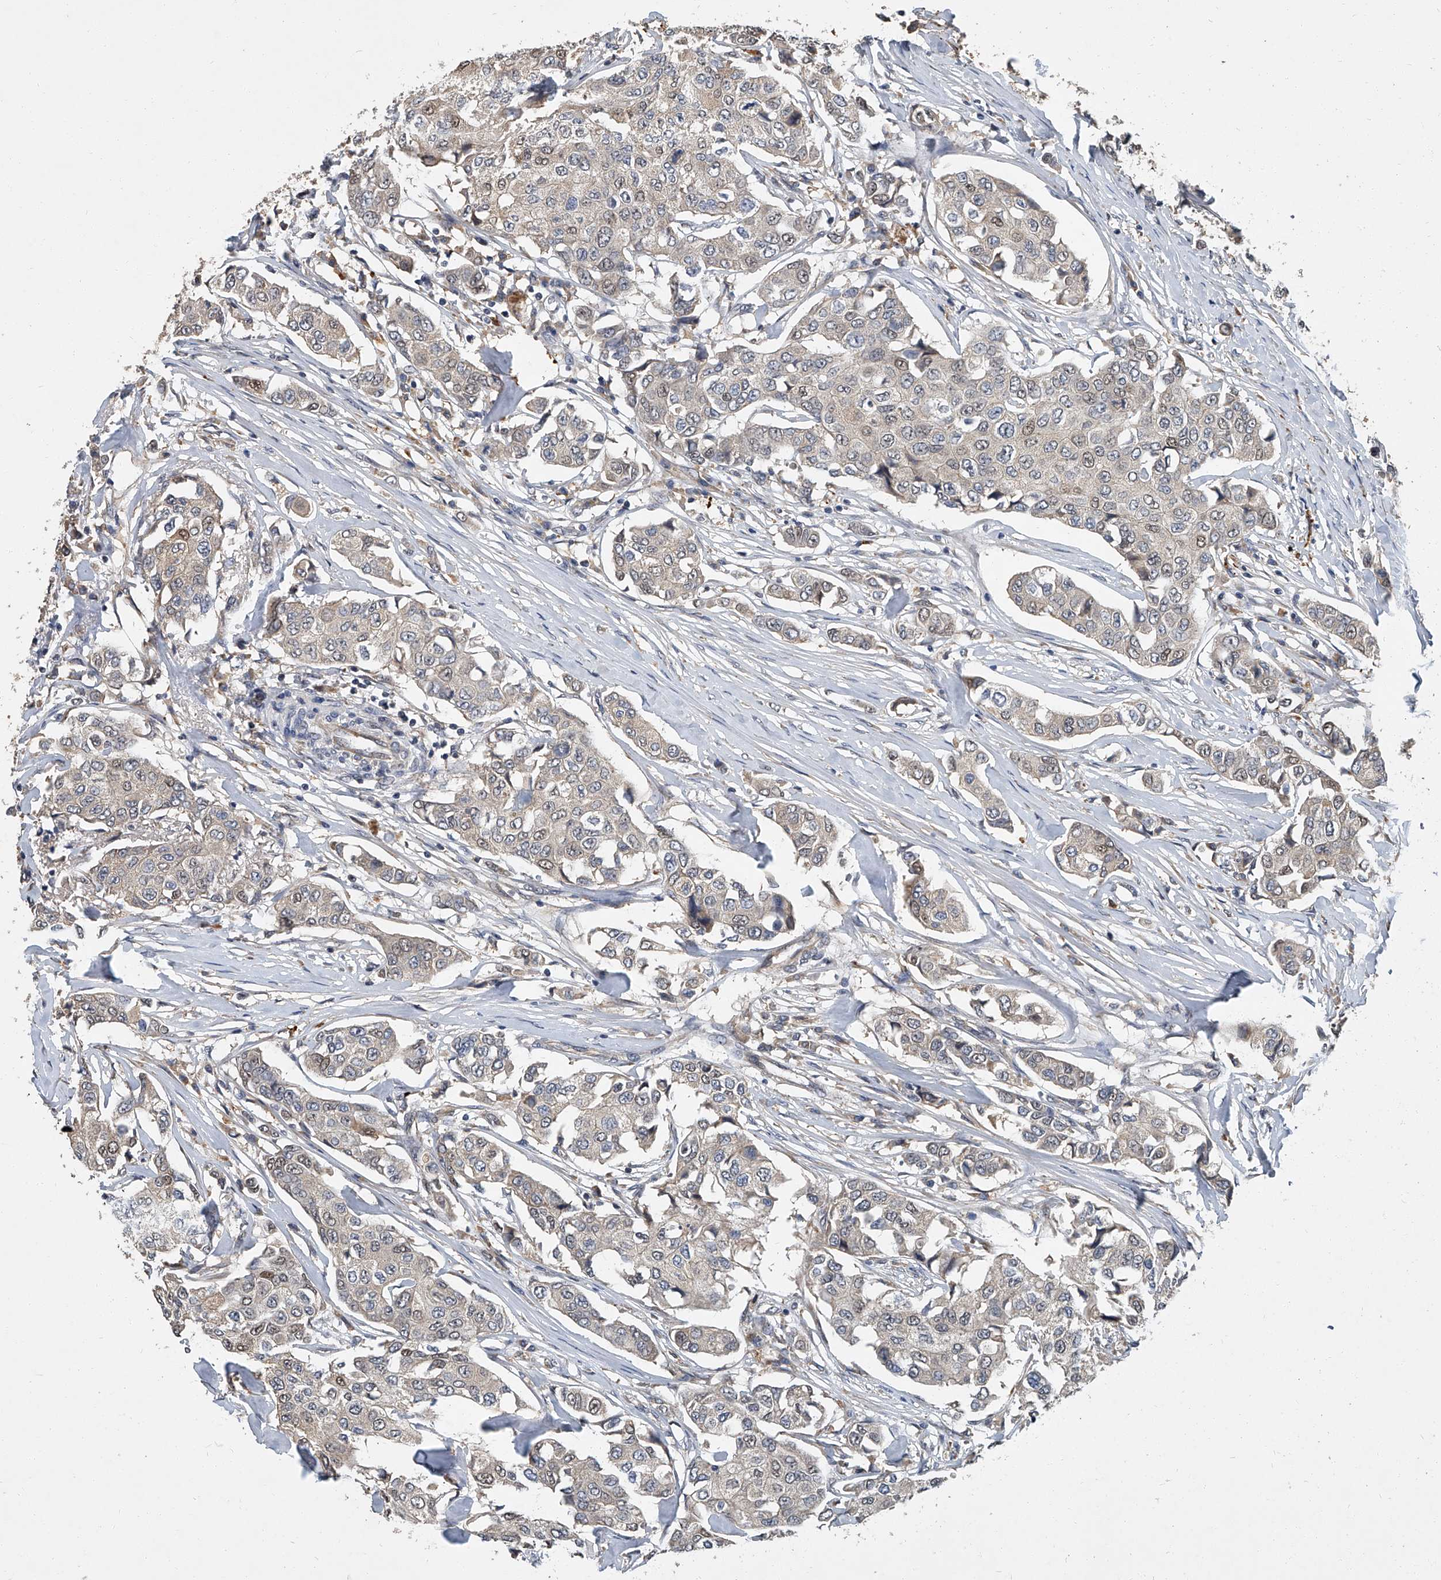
{"staining": {"intensity": "moderate", "quantity": "<25%", "location": "nuclear"}, "tissue": "breast cancer", "cell_type": "Tumor cells", "image_type": "cancer", "snomed": [{"axis": "morphology", "description": "Duct carcinoma"}, {"axis": "topography", "description": "Breast"}], "caption": "Breast cancer (intraductal carcinoma) was stained to show a protein in brown. There is low levels of moderate nuclear expression in approximately <25% of tumor cells.", "gene": "JAG2", "patient": {"sex": "female", "age": 80}}